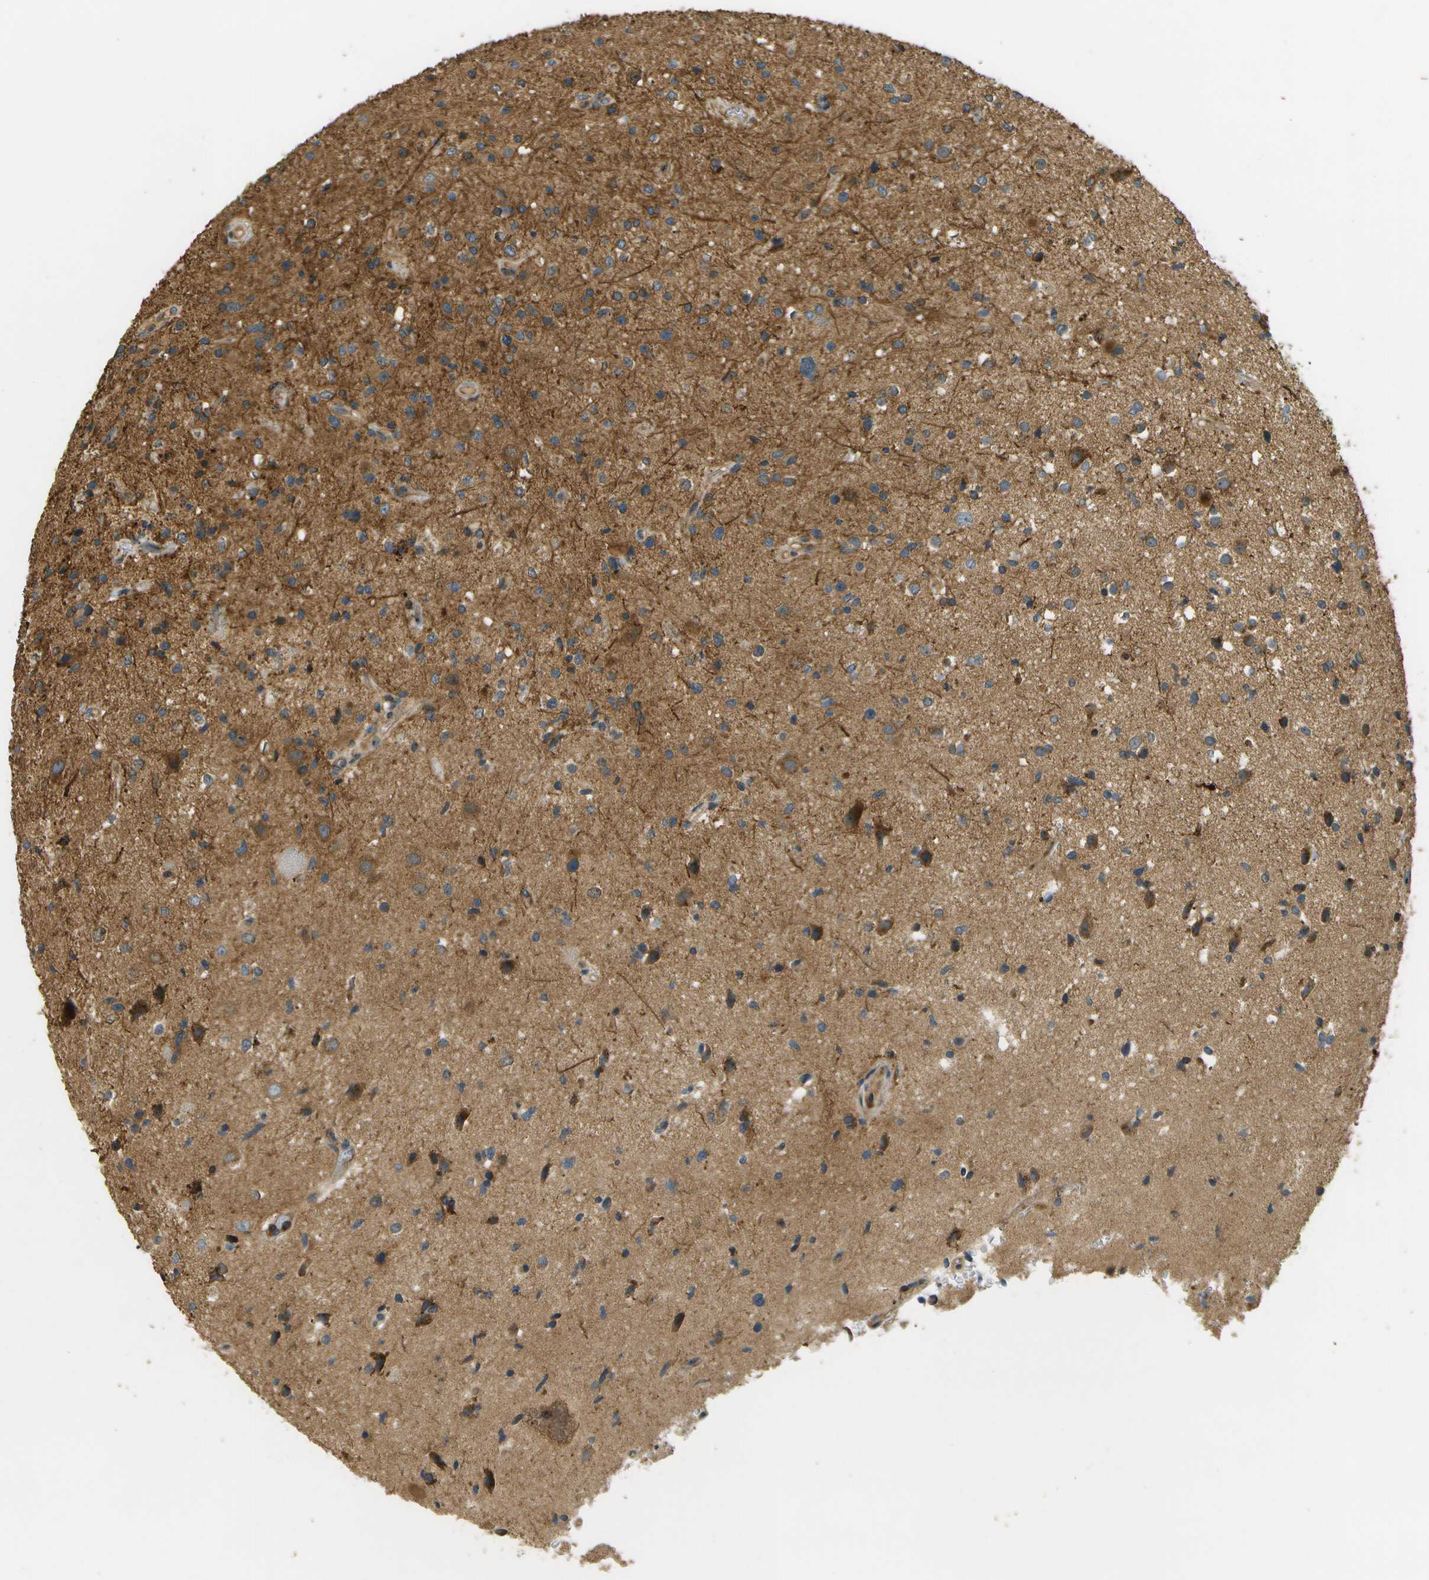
{"staining": {"intensity": "moderate", "quantity": "25%-75%", "location": "cytoplasmic/membranous"}, "tissue": "glioma", "cell_type": "Tumor cells", "image_type": "cancer", "snomed": [{"axis": "morphology", "description": "Glioma, malignant, High grade"}, {"axis": "topography", "description": "Brain"}], "caption": "High-power microscopy captured an IHC photomicrograph of malignant high-grade glioma, revealing moderate cytoplasmic/membranous staining in approximately 25%-75% of tumor cells. Nuclei are stained in blue.", "gene": "LRP12", "patient": {"sex": "male", "age": 33}}